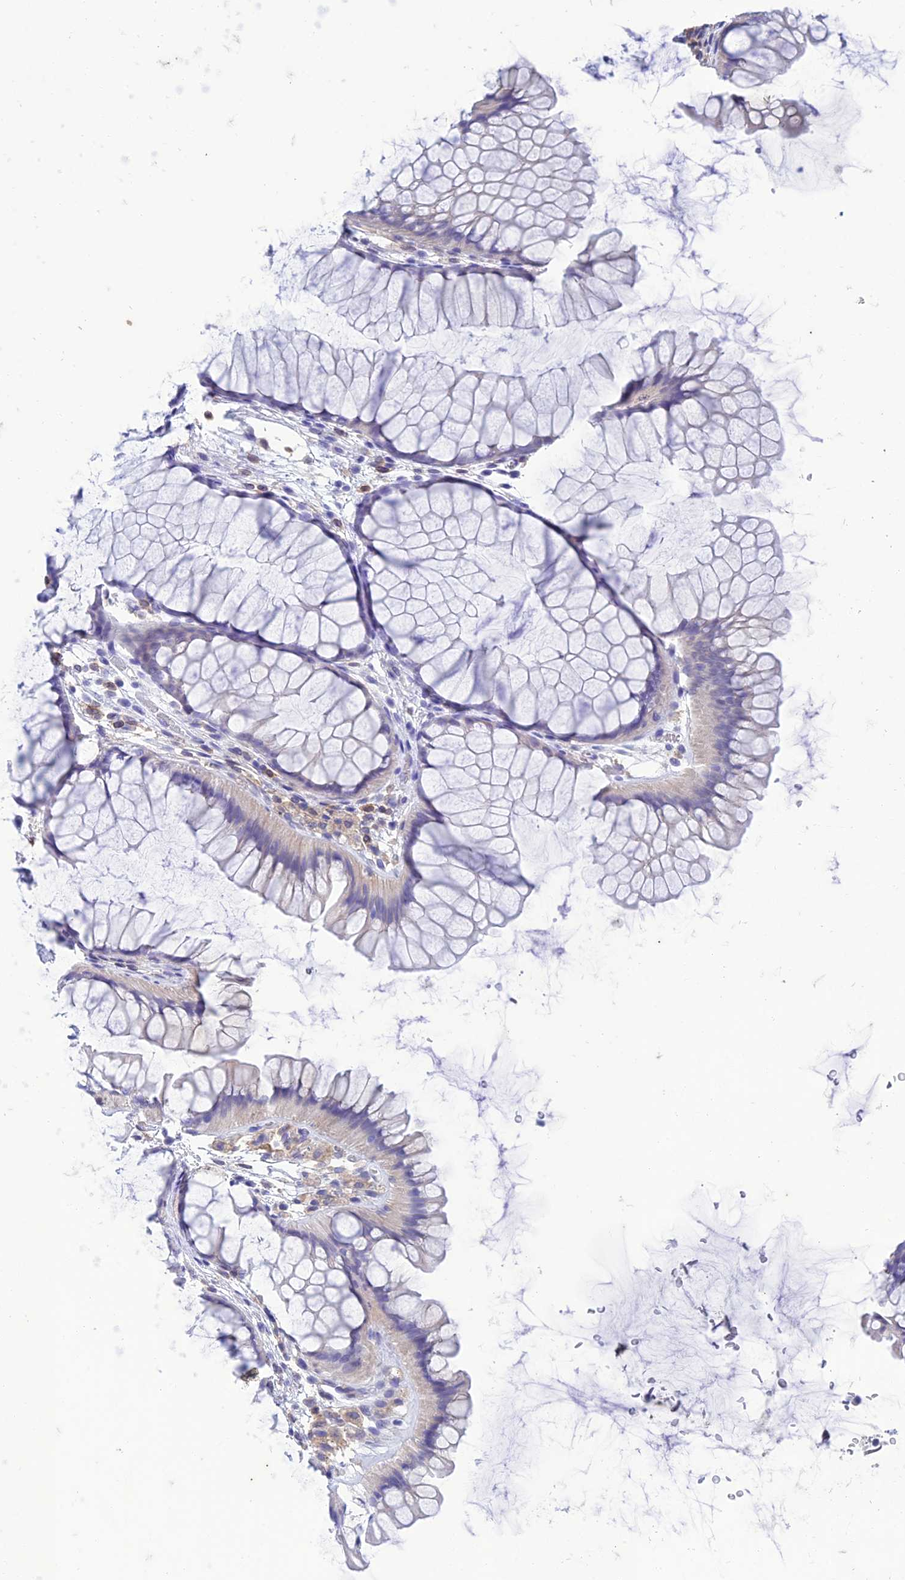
{"staining": {"intensity": "negative", "quantity": "none", "location": "none"}, "tissue": "colon", "cell_type": "Endothelial cells", "image_type": "normal", "snomed": [{"axis": "morphology", "description": "Normal tissue, NOS"}, {"axis": "topography", "description": "Colon"}], "caption": "Colon was stained to show a protein in brown. There is no significant positivity in endothelial cells. (Immunohistochemistry, brightfield microscopy, high magnification).", "gene": "FGF7", "patient": {"sex": "female", "age": 82}}